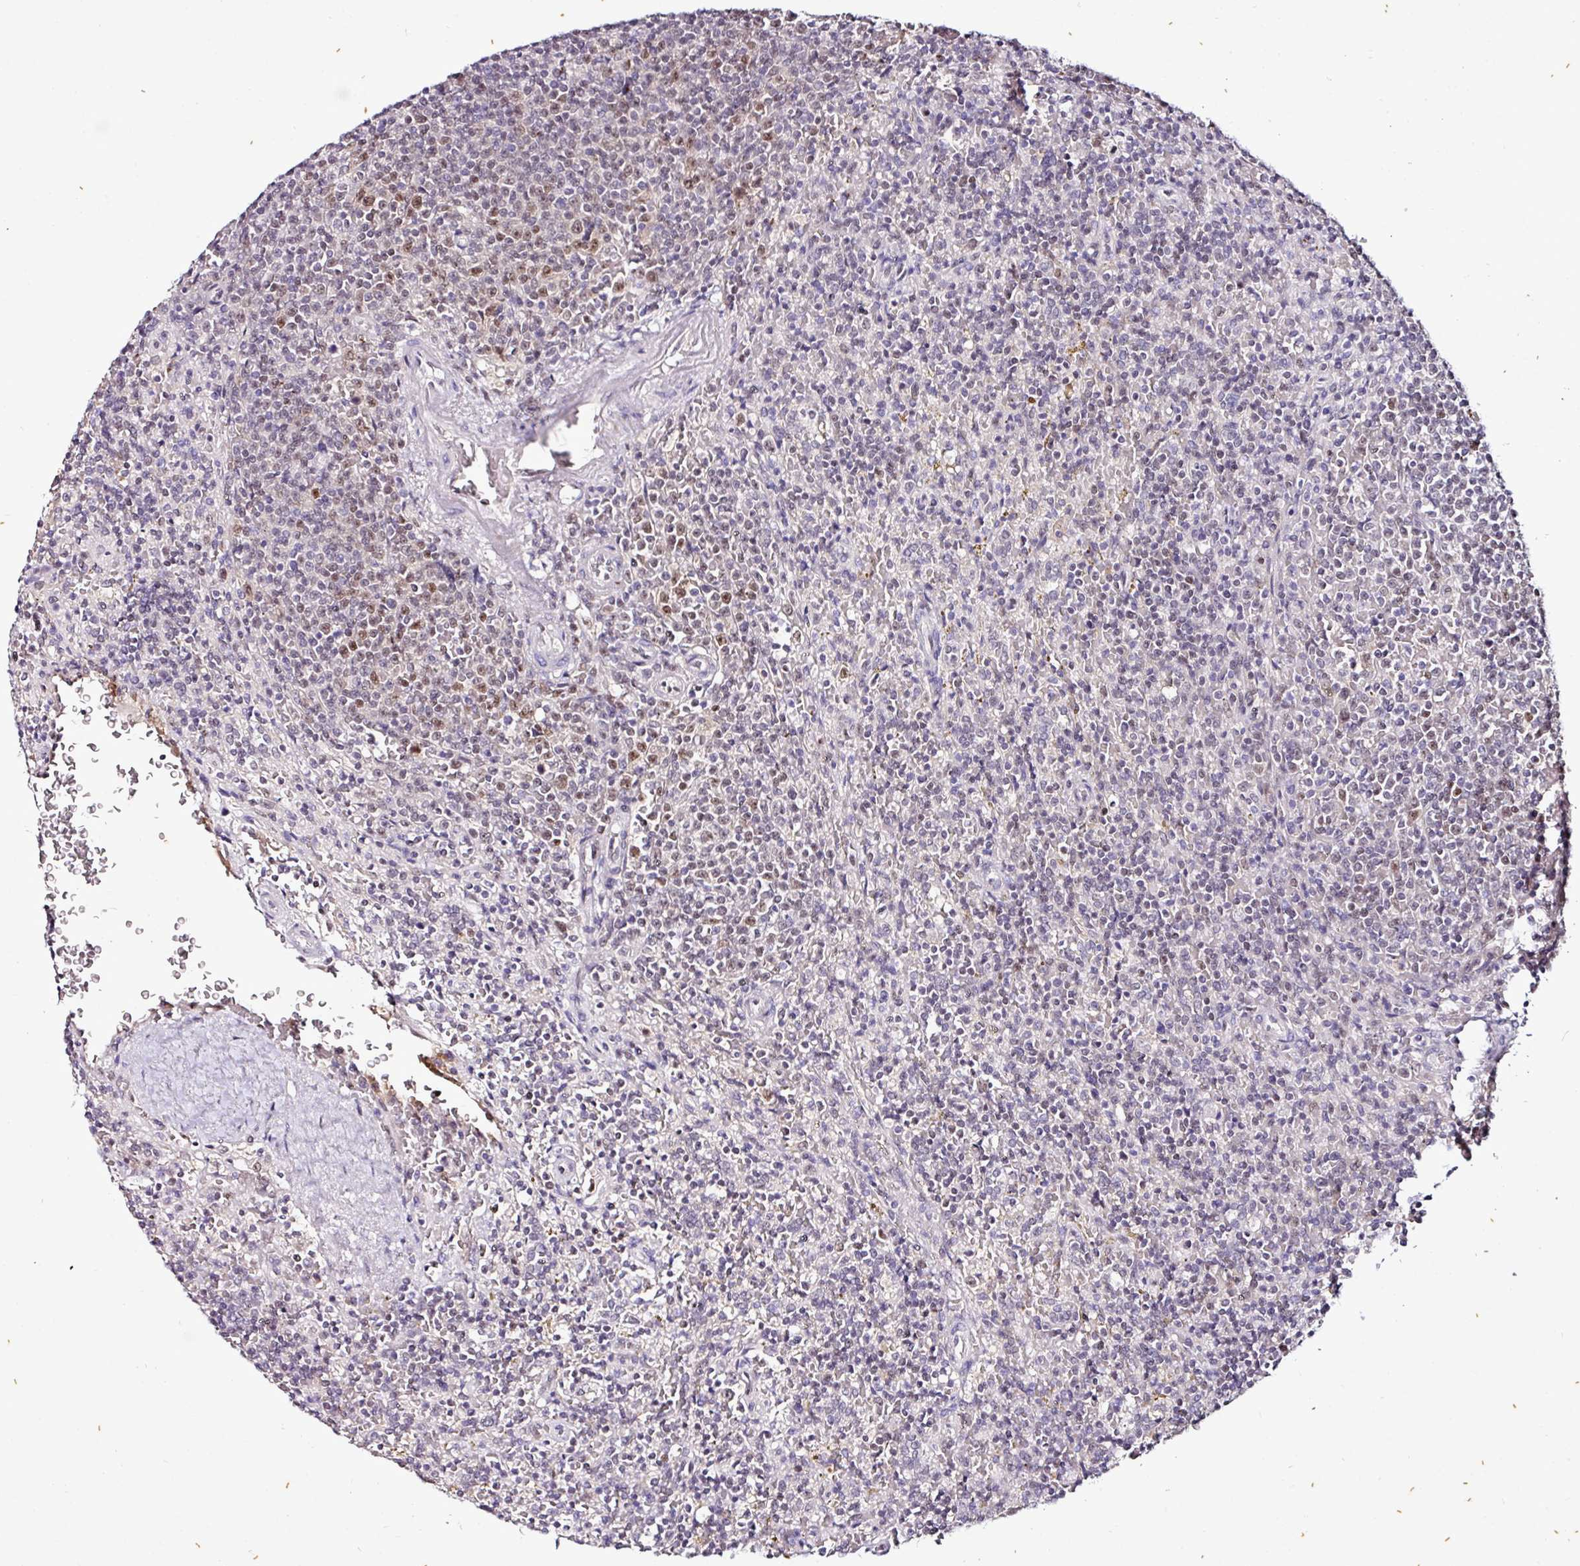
{"staining": {"intensity": "weak", "quantity": "<25%", "location": "nuclear"}, "tissue": "lymphoma", "cell_type": "Tumor cells", "image_type": "cancer", "snomed": [{"axis": "morphology", "description": "Malignant lymphoma, non-Hodgkin's type, Low grade"}, {"axis": "topography", "description": "Spleen"}], "caption": "The IHC photomicrograph has no significant staining in tumor cells of lymphoma tissue.", "gene": "KLF16", "patient": {"sex": "male", "age": 67}}